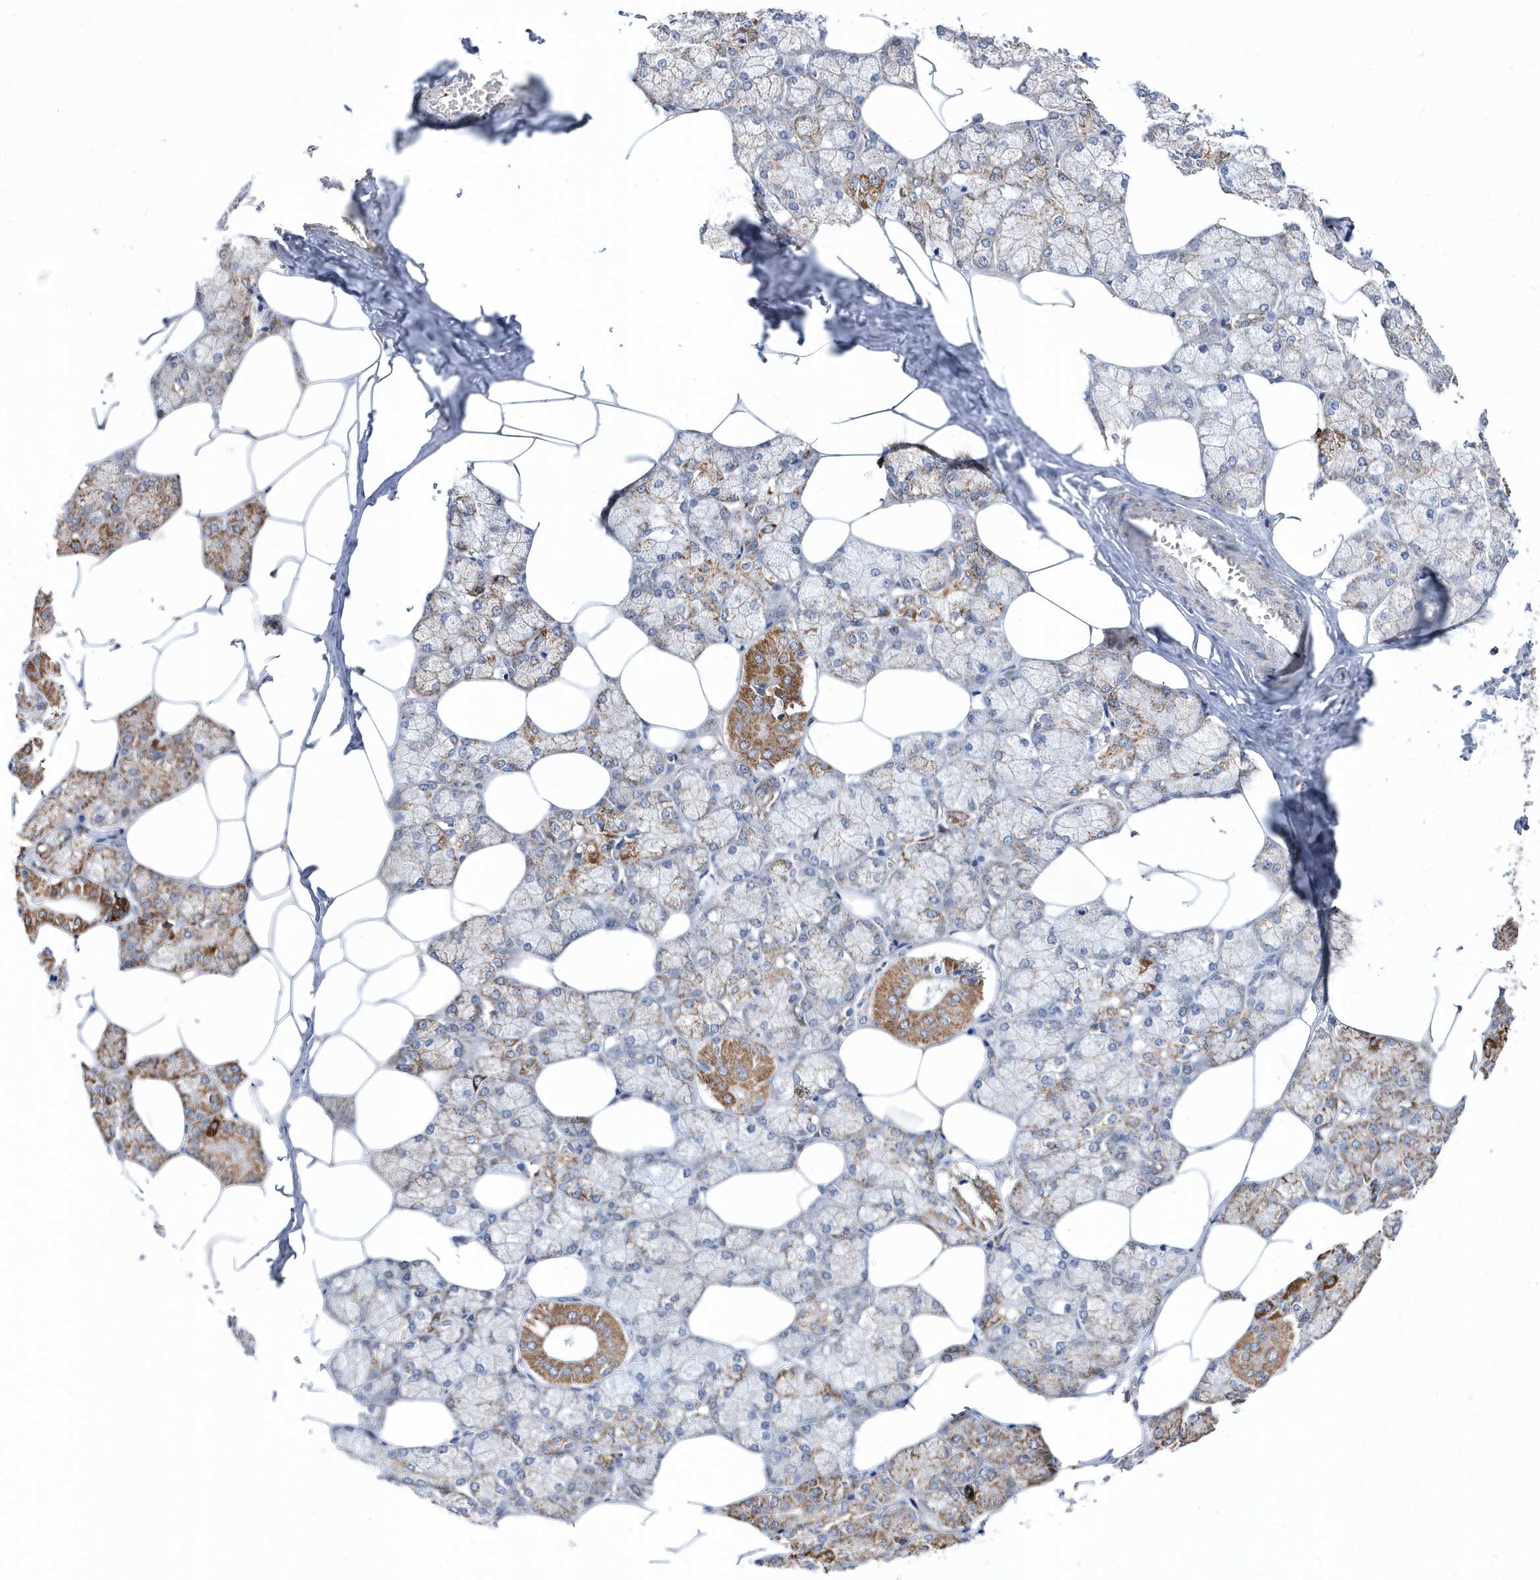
{"staining": {"intensity": "moderate", "quantity": "25%-75%", "location": "cytoplasmic/membranous"}, "tissue": "salivary gland", "cell_type": "Glandular cells", "image_type": "normal", "snomed": [{"axis": "morphology", "description": "Normal tissue, NOS"}, {"axis": "topography", "description": "Salivary gland"}], "caption": "Immunohistochemistry (IHC) of normal salivary gland exhibits medium levels of moderate cytoplasmic/membranous positivity in about 25%-75% of glandular cells.", "gene": "SPATA5", "patient": {"sex": "male", "age": 62}}